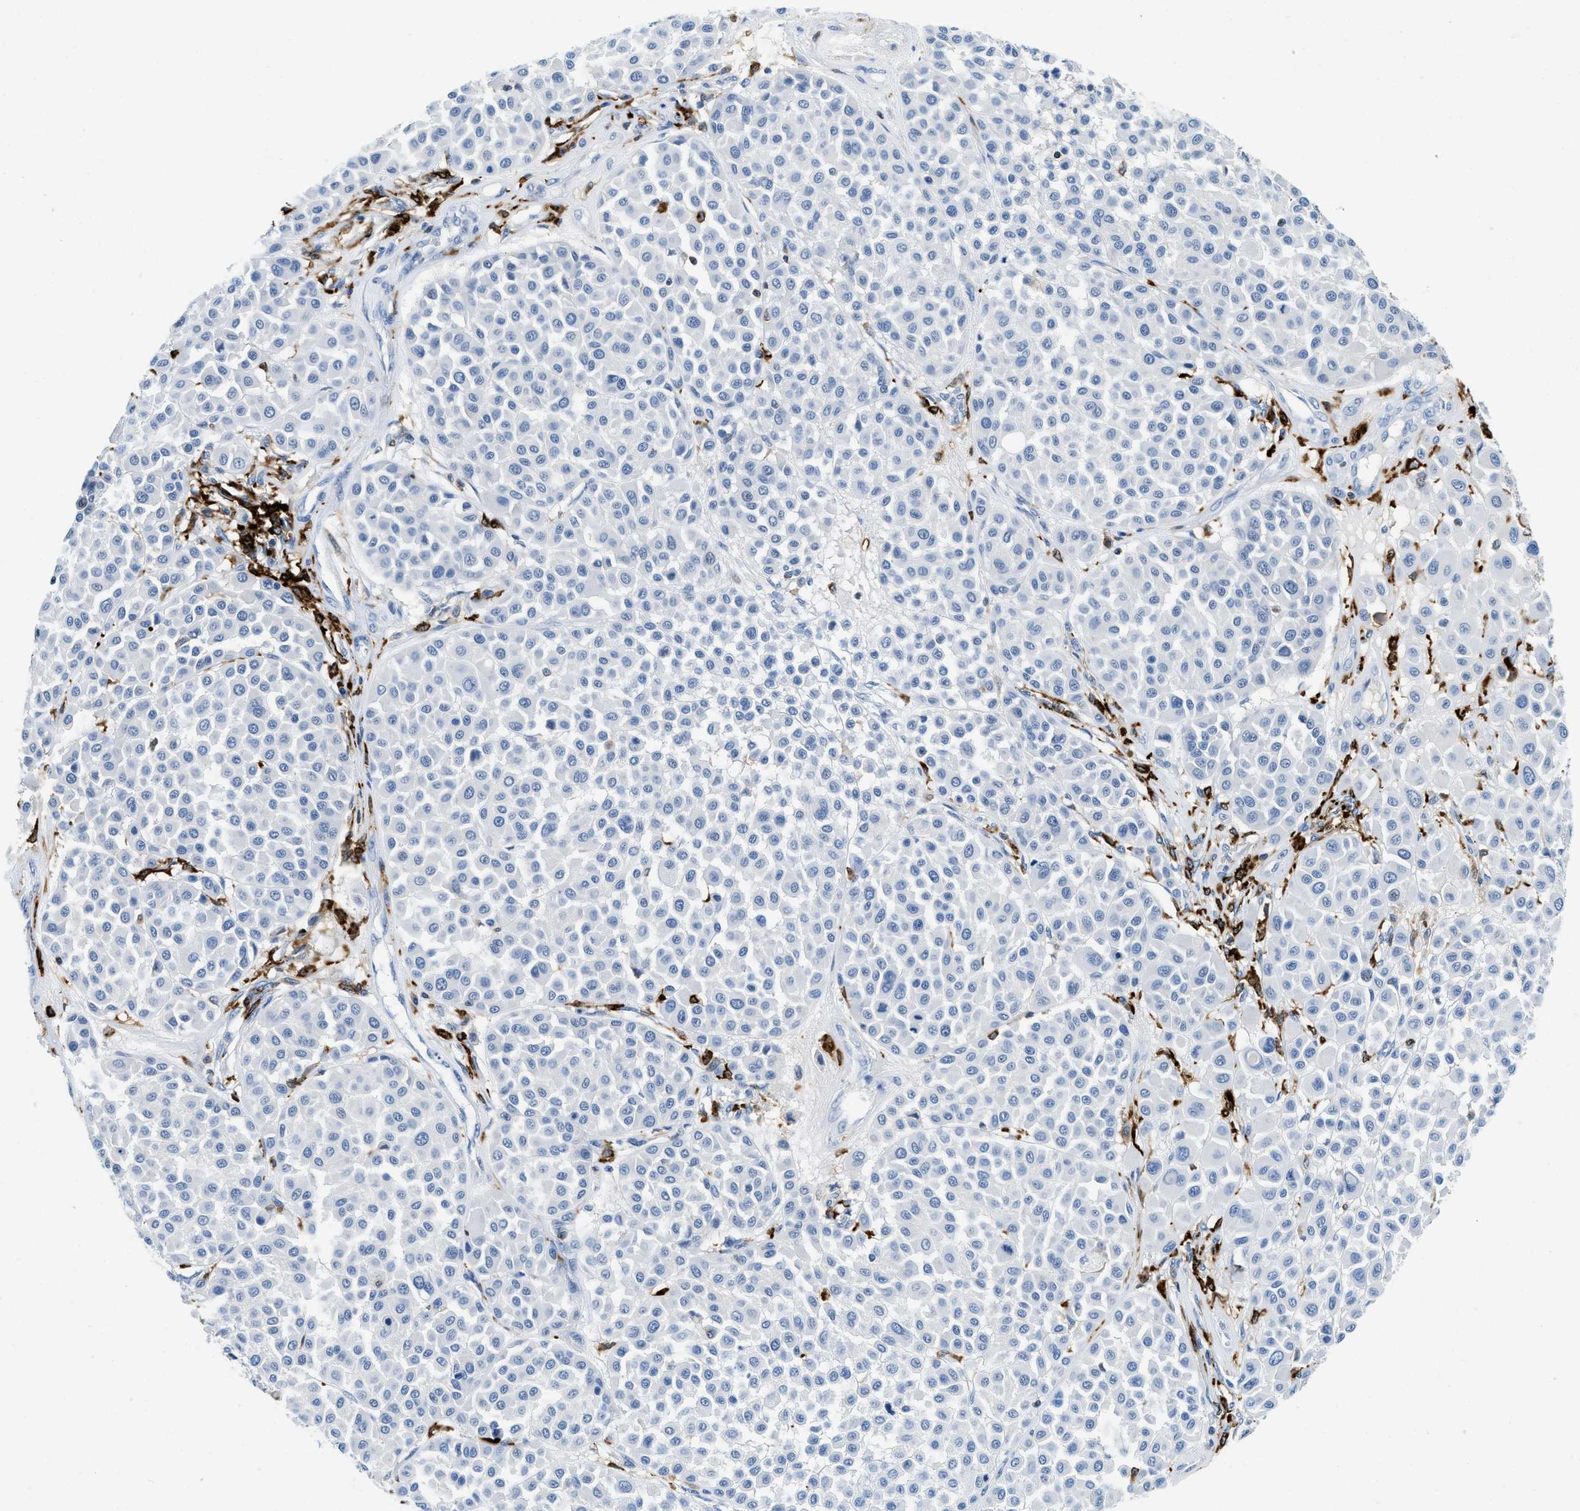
{"staining": {"intensity": "negative", "quantity": "none", "location": "none"}, "tissue": "melanoma", "cell_type": "Tumor cells", "image_type": "cancer", "snomed": [{"axis": "morphology", "description": "Malignant melanoma, Metastatic site"}, {"axis": "topography", "description": "Soft tissue"}], "caption": "High power microscopy photomicrograph of an immunohistochemistry photomicrograph of malignant melanoma (metastatic site), revealing no significant expression in tumor cells.", "gene": "CD226", "patient": {"sex": "male", "age": 41}}